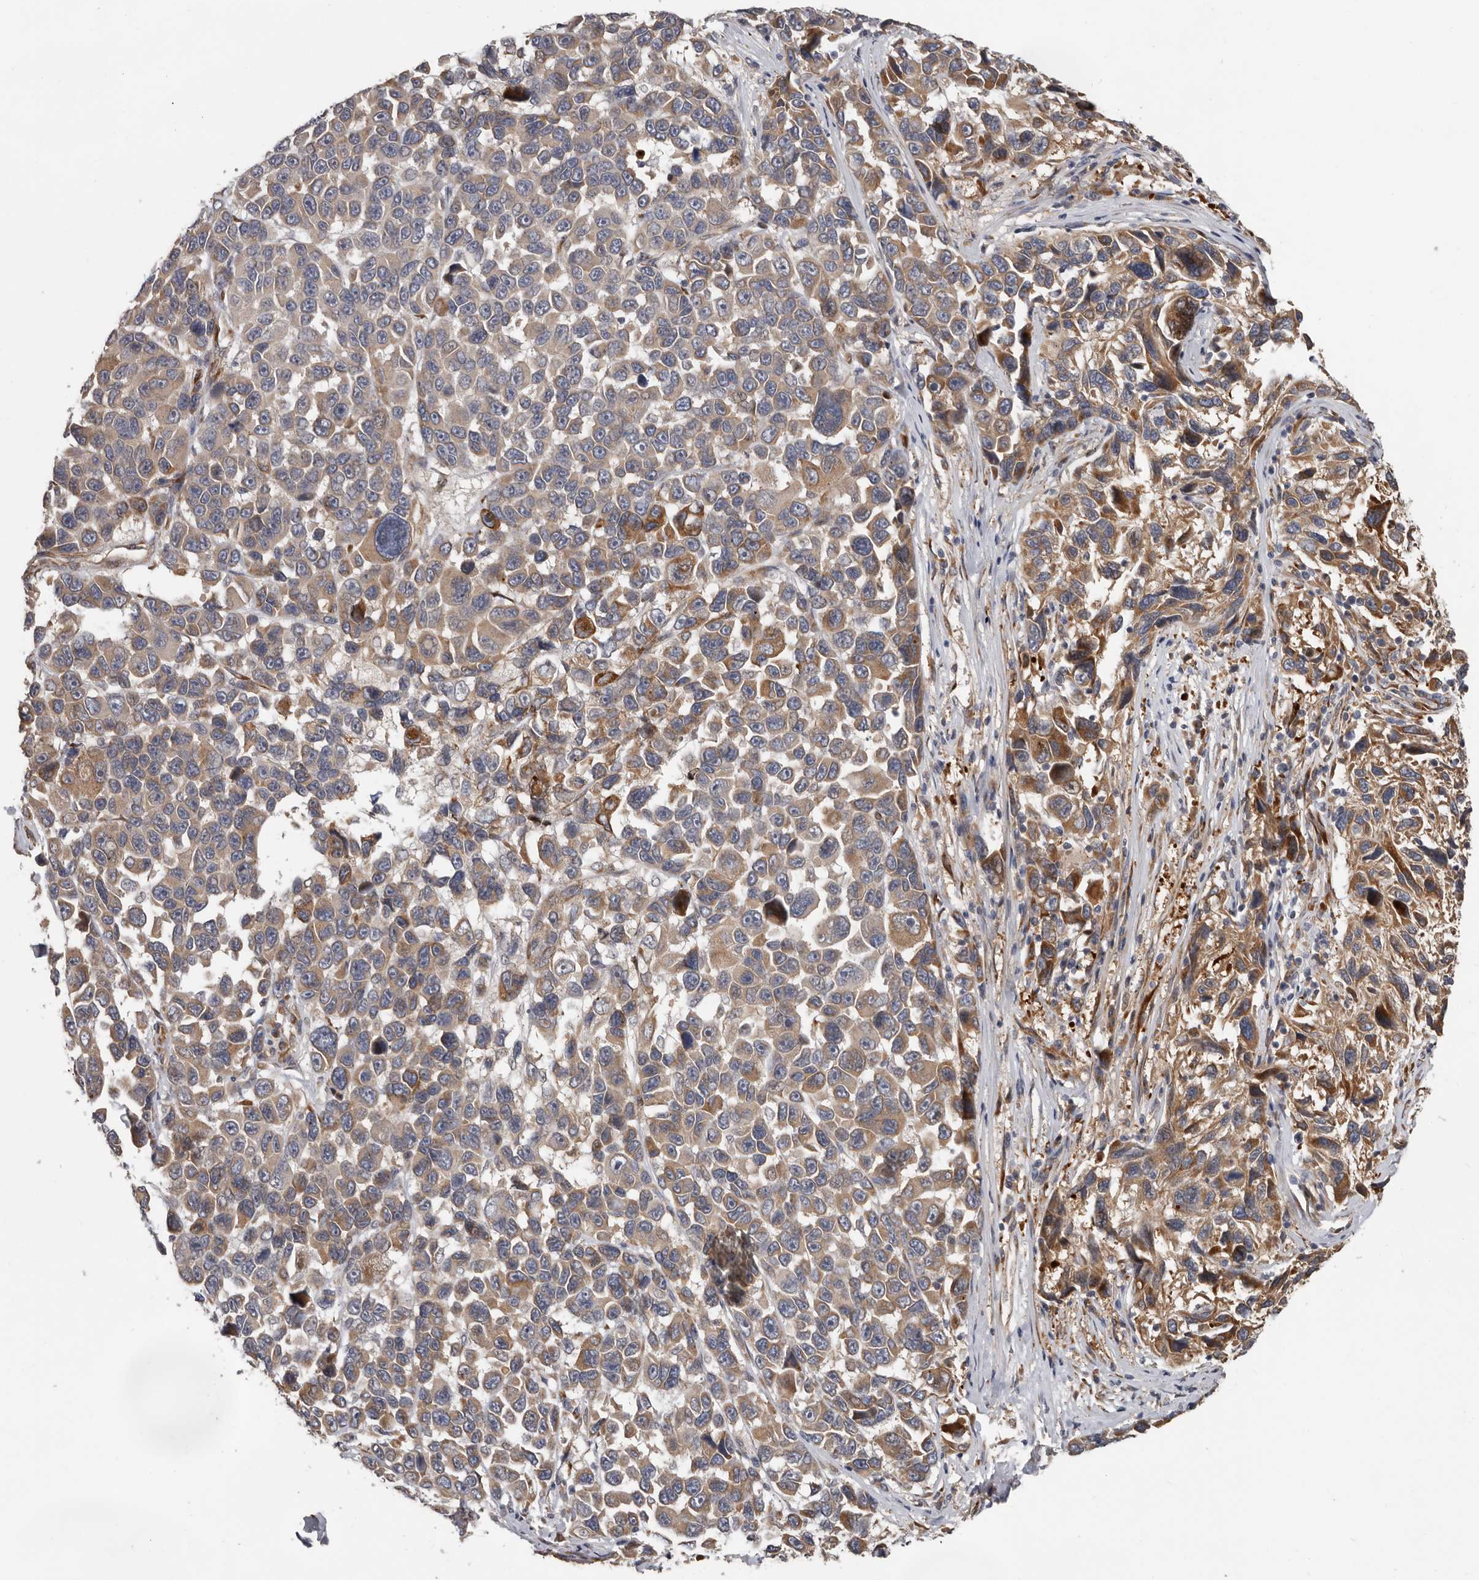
{"staining": {"intensity": "moderate", "quantity": "25%-75%", "location": "cytoplasmic/membranous"}, "tissue": "melanoma", "cell_type": "Tumor cells", "image_type": "cancer", "snomed": [{"axis": "morphology", "description": "Malignant melanoma, NOS"}, {"axis": "topography", "description": "Skin"}], "caption": "Tumor cells reveal moderate cytoplasmic/membranous expression in about 25%-75% of cells in malignant melanoma. (DAB IHC with brightfield microscopy, high magnification).", "gene": "MTF1", "patient": {"sex": "male", "age": 53}}